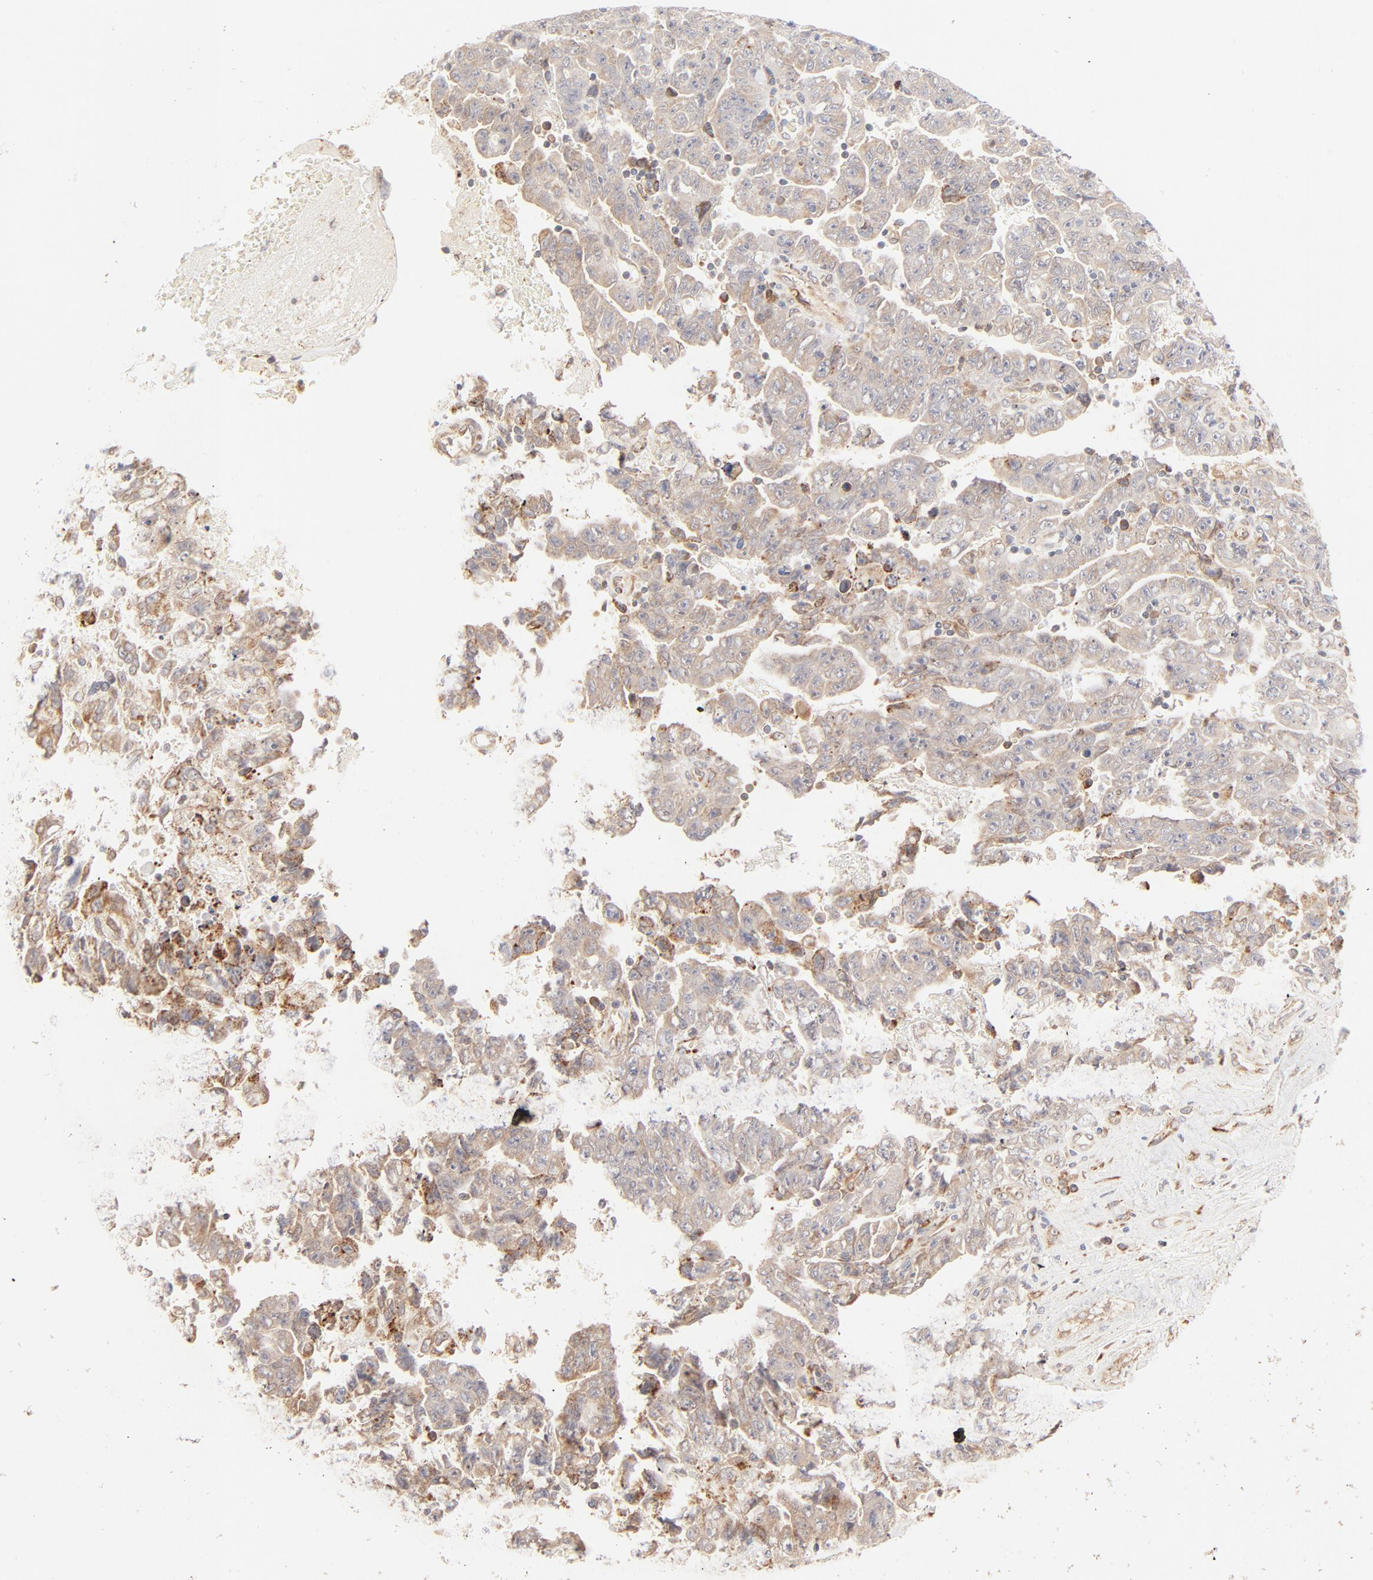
{"staining": {"intensity": "weak", "quantity": ">75%", "location": "cytoplasmic/membranous"}, "tissue": "testis cancer", "cell_type": "Tumor cells", "image_type": "cancer", "snomed": [{"axis": "morphology", "description": "Carcinoma, Embryonal, NOS"}, {"axis": "topography", "description": "Testis"}], "caption": "Immunohistochemistry (IHC) of embryonal carcinoma (testis) shows low levels of weak cytoplasmic/membranous staining in about >75% of tumor cells. (IHC, brightfield microscopy, high magnification).", "gene": "PARP12", "patient": {"sex": "male", "age": 28}}